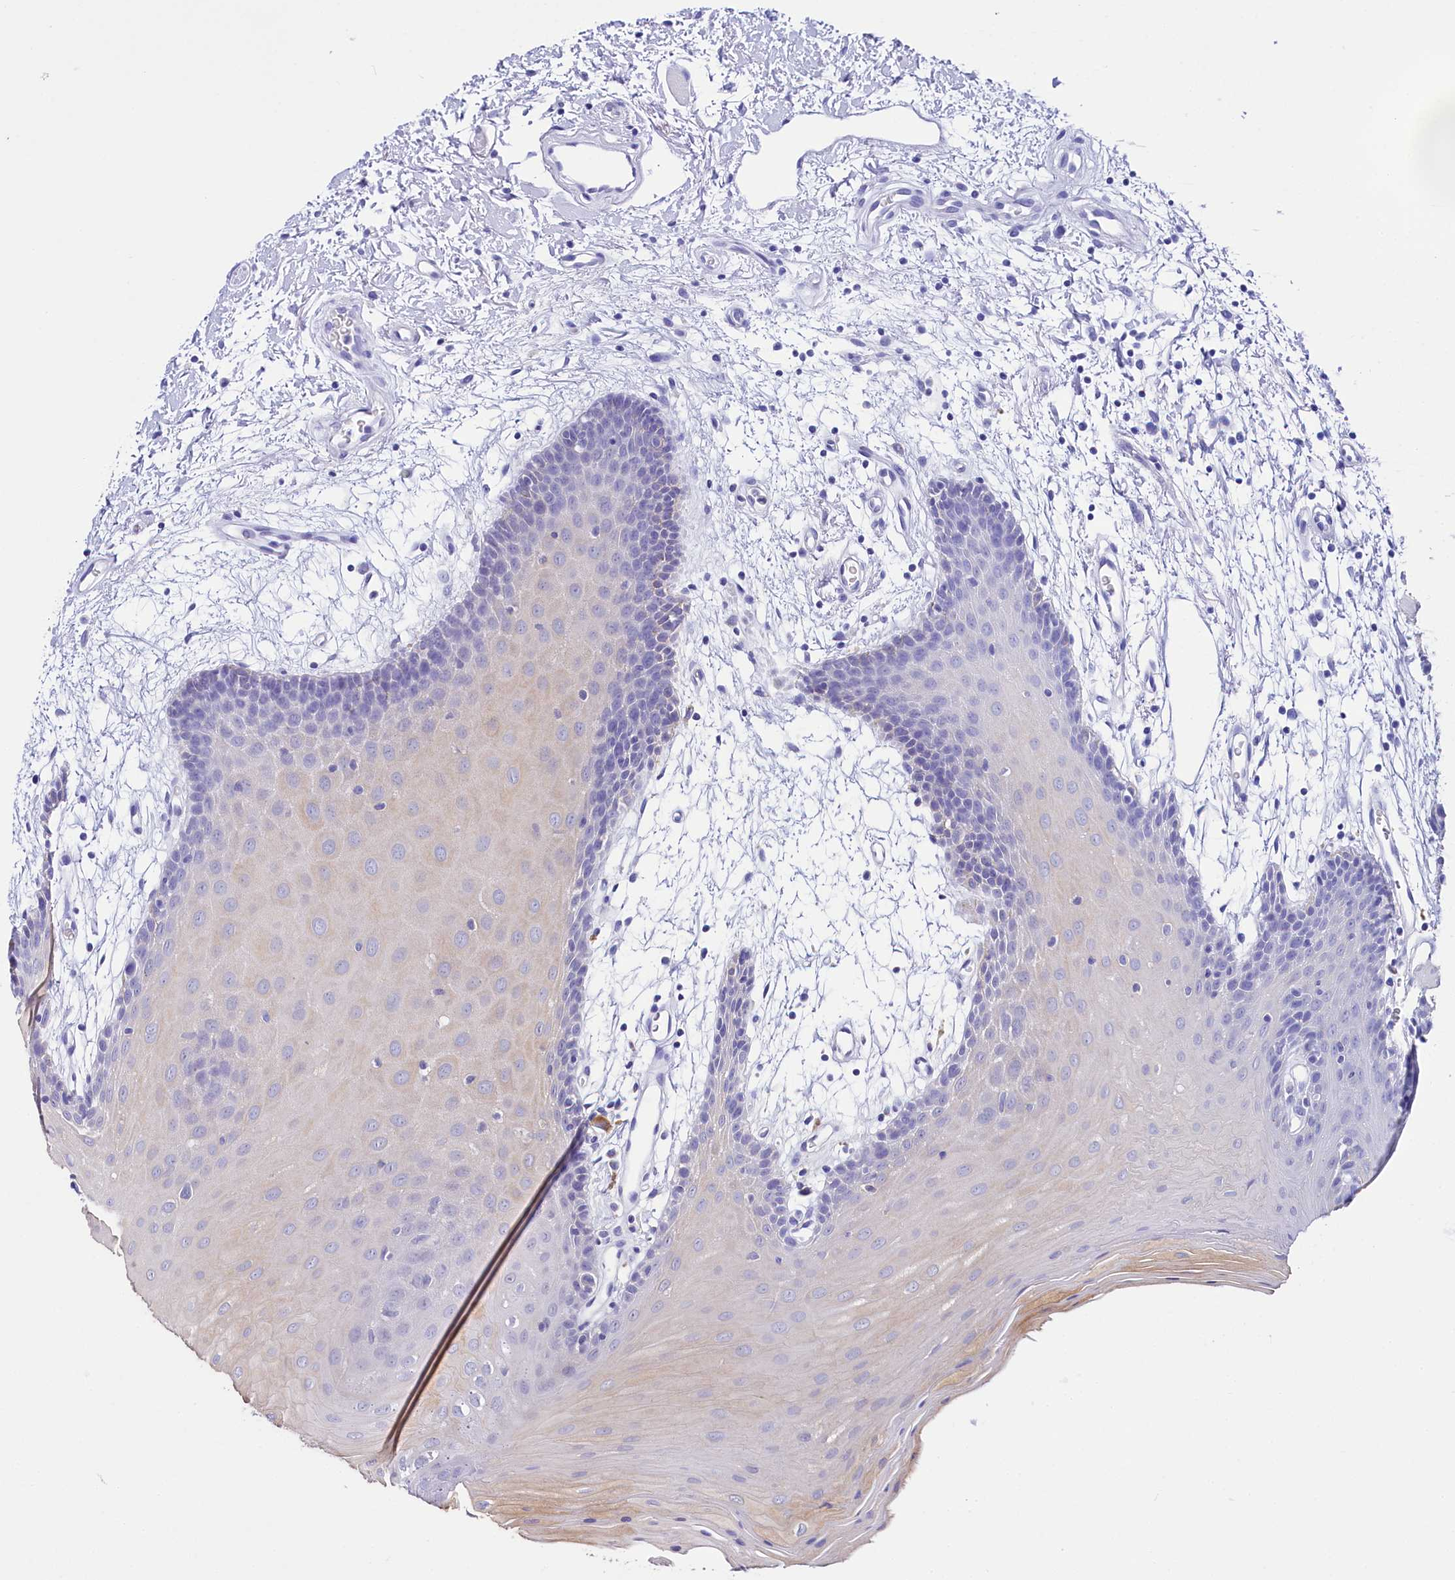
{"staining": {"intensity": "weak", "quantity": "<25%", "location": "cytoplasmic/membranous"}, "tissue": "oral mucosa", "cell_type": "Squamous epithelial cells", "image_type": "normal", "snomed": [{"axis": "morphology", "description": "Normal tissue, NOS"}, {"axis": "topography", "description": "Skeletal muscle"}, {"axis": "topography", "description": "Oral tissue"}, {"axis": "topography", "description": "Salivary gland"}, {"axis": "topography", "description": "Peripheral nerve tissue"}], "caption": "Image shows no protein positivity in squamous epithelial cells of normal oral mucosa. (DAB immunohistochemistry, high magnification).", "gene": "RPUSD3", "patient": {"sex": "male", "age": 54}}